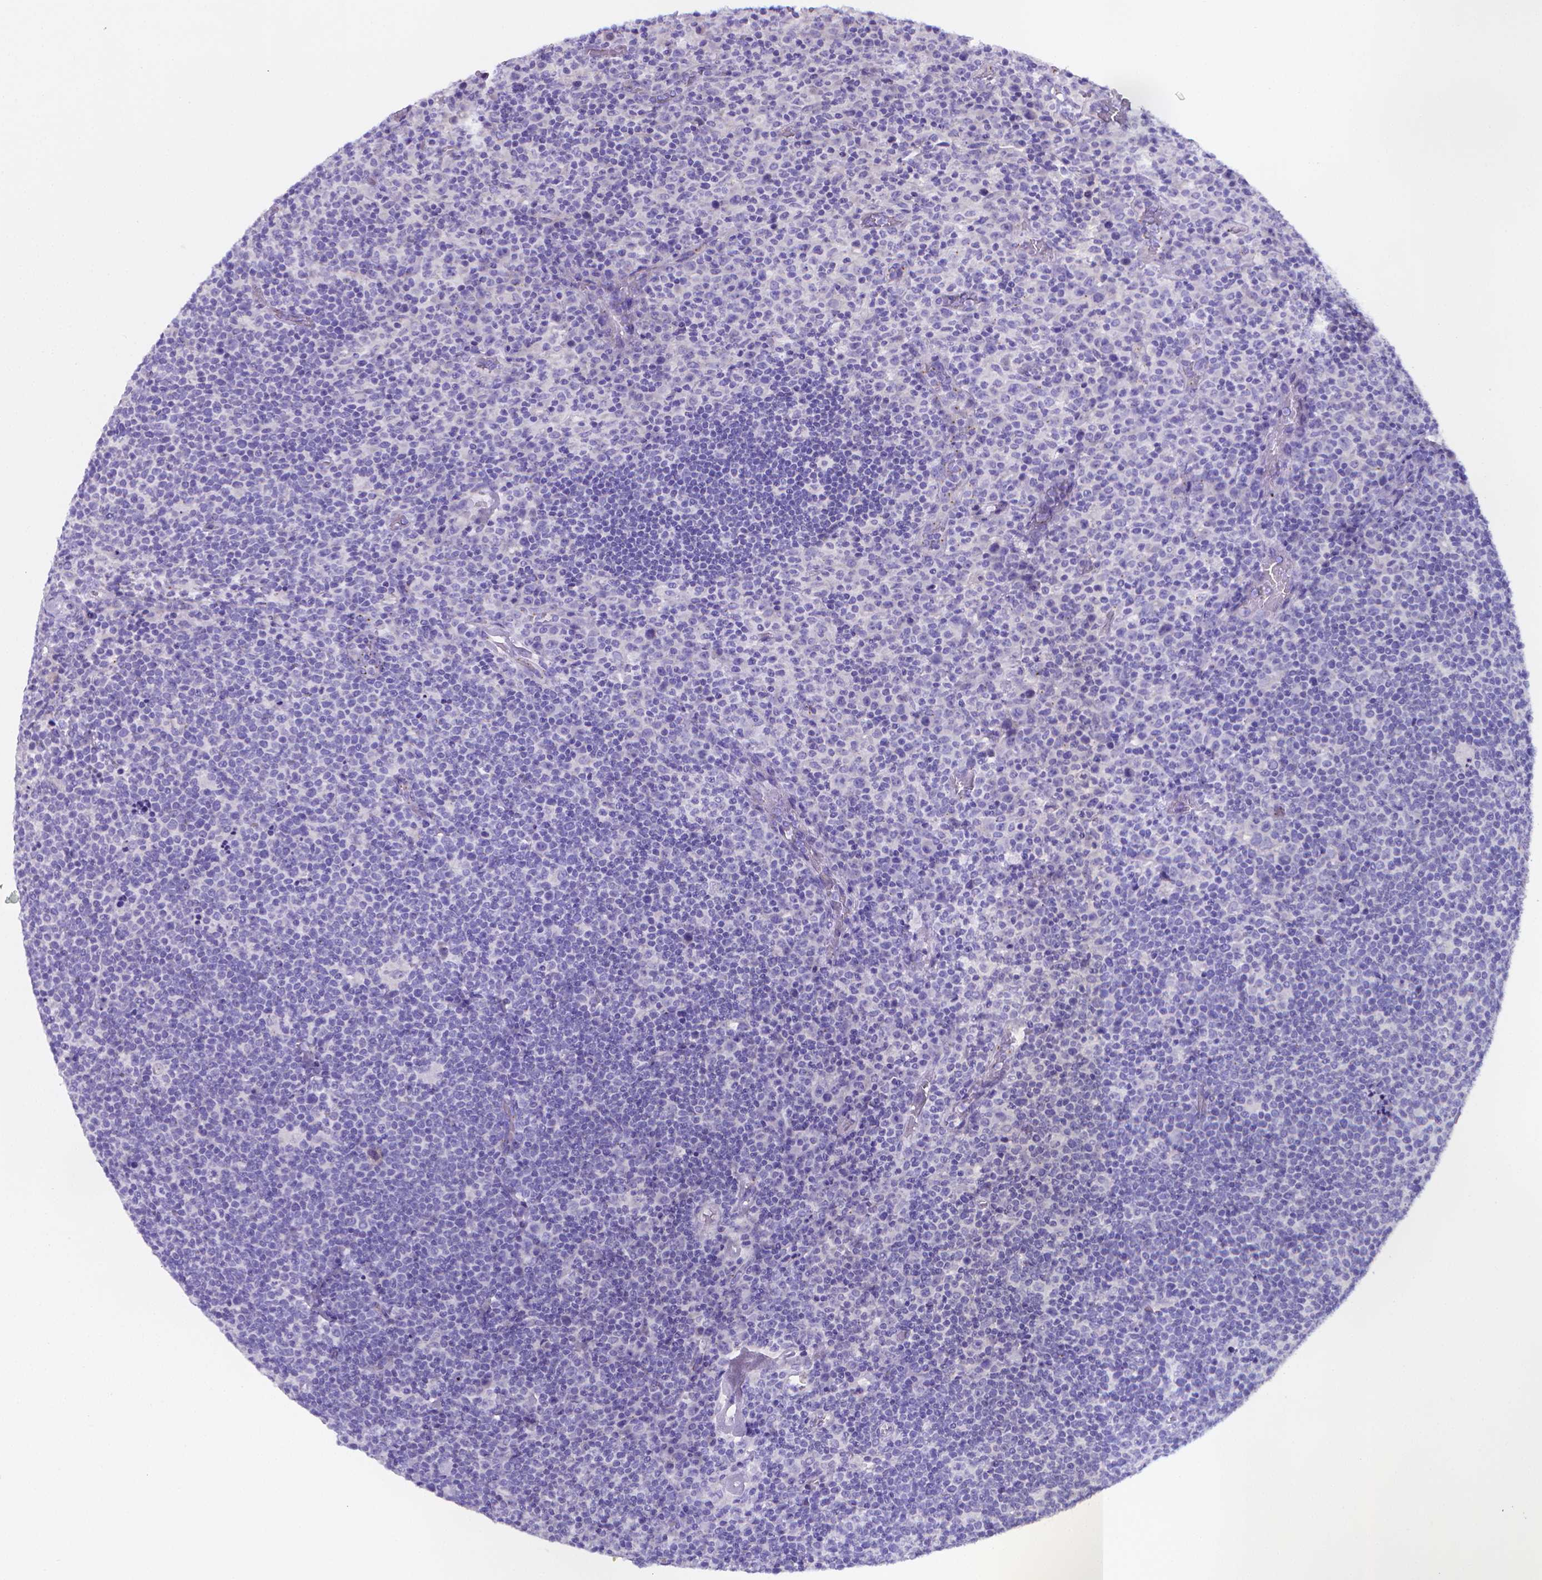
{"staining": {"intensity": "negative", "quantity": "none", "location": "none"}, "tissue": "lymphoma", "cell_type": "Tumor cells", "image_type": "cancer", "snomed": [{"axis": "morphology", "description": "Malignant lymphoma, non-Hodgkin's type, High grade"}, {"axis": "topography", "description": "Lymph node"}], "caption": "IHC histopathology image of malignant lymphoma, non-Hodgkin's type (high-grade) stained for a protein (brown), which exhibits no expression in tumor cells.", "gene": "LRRC73", "patient": {"sex": "male", "age": 61}}